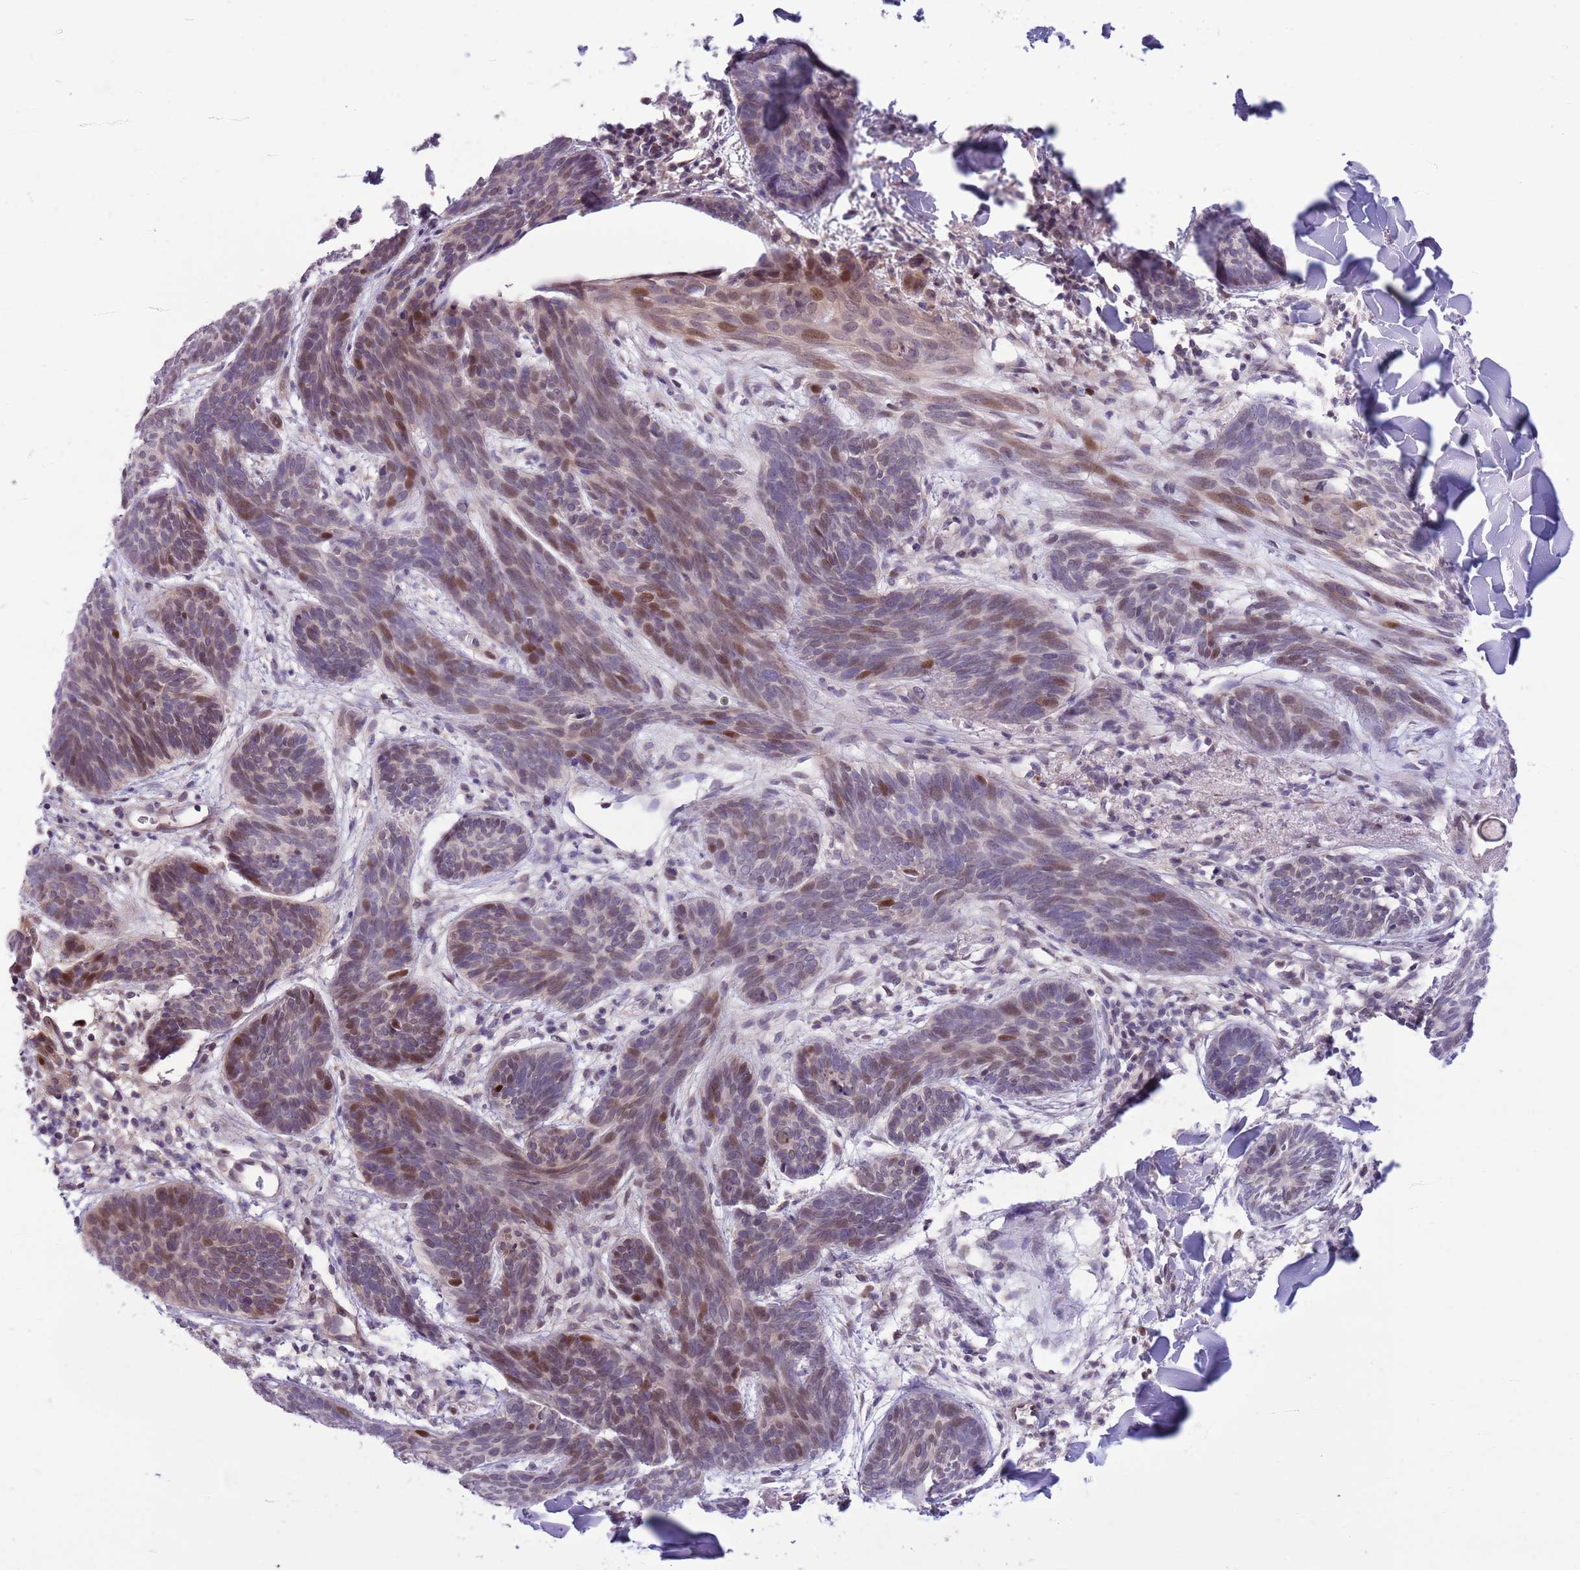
{"staining": {"intensity": "moderate", "quantity": "<25%", "location": "nuclear"}, "tissue": "skin cancer", "cell_type": "Tumor cells", "image_type": "cancer", "snomed": [{"axis": "morphology", "description": "Basal cell carcinoma"}, {"axis": "topography", "description": "Skin"}], "caption": "Skin basal cell carcinoma stained with immunohistochemistry (IHC) reveals moderate nuclear positivity in about <25% of tumor cells.", "gene": "CCND2", "patient": {"sex": "female", "age": 81}}